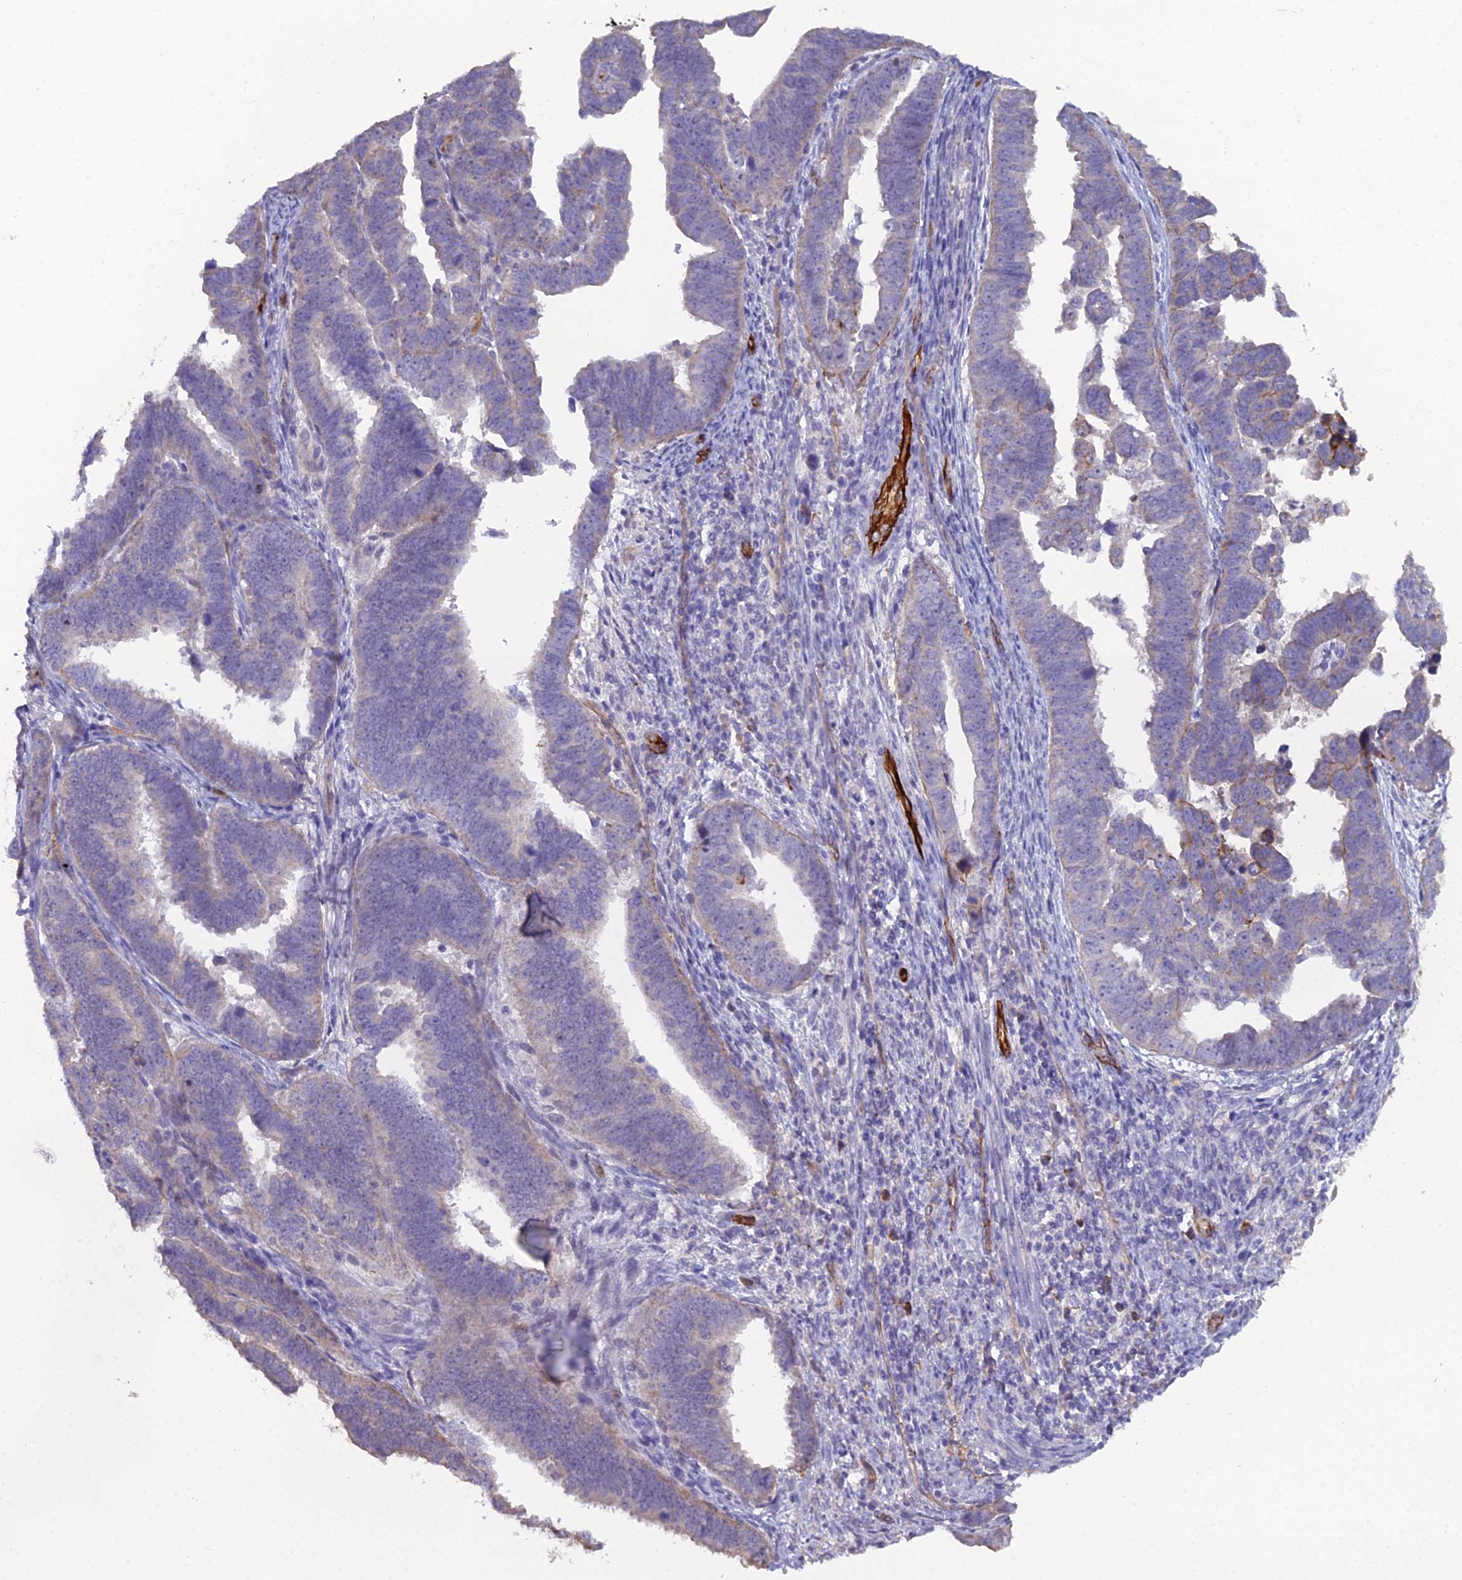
{"staining": {"intensity": "weak", "quantity": "25%-75%", "location": "cytoplasmic/membranous"}, "tissue": "endometrial cancer", "cell_type": "Tumor cells", "image_type": "cancer", "snomed": [{"axis": "morphology", "description": "Adenocarcinoma, NOS"}, {"axis": "topography", "description": "Endometrium"}], "caption": "There is low levels of weak cytoplasmic/membranous expression in tumor cells of adenocarcinoma (endometrial), as demonstrated by immunohistochemical staining (brown color).", "gene": "CFAP47", "patient": {"sex": "female", "age": 75}}